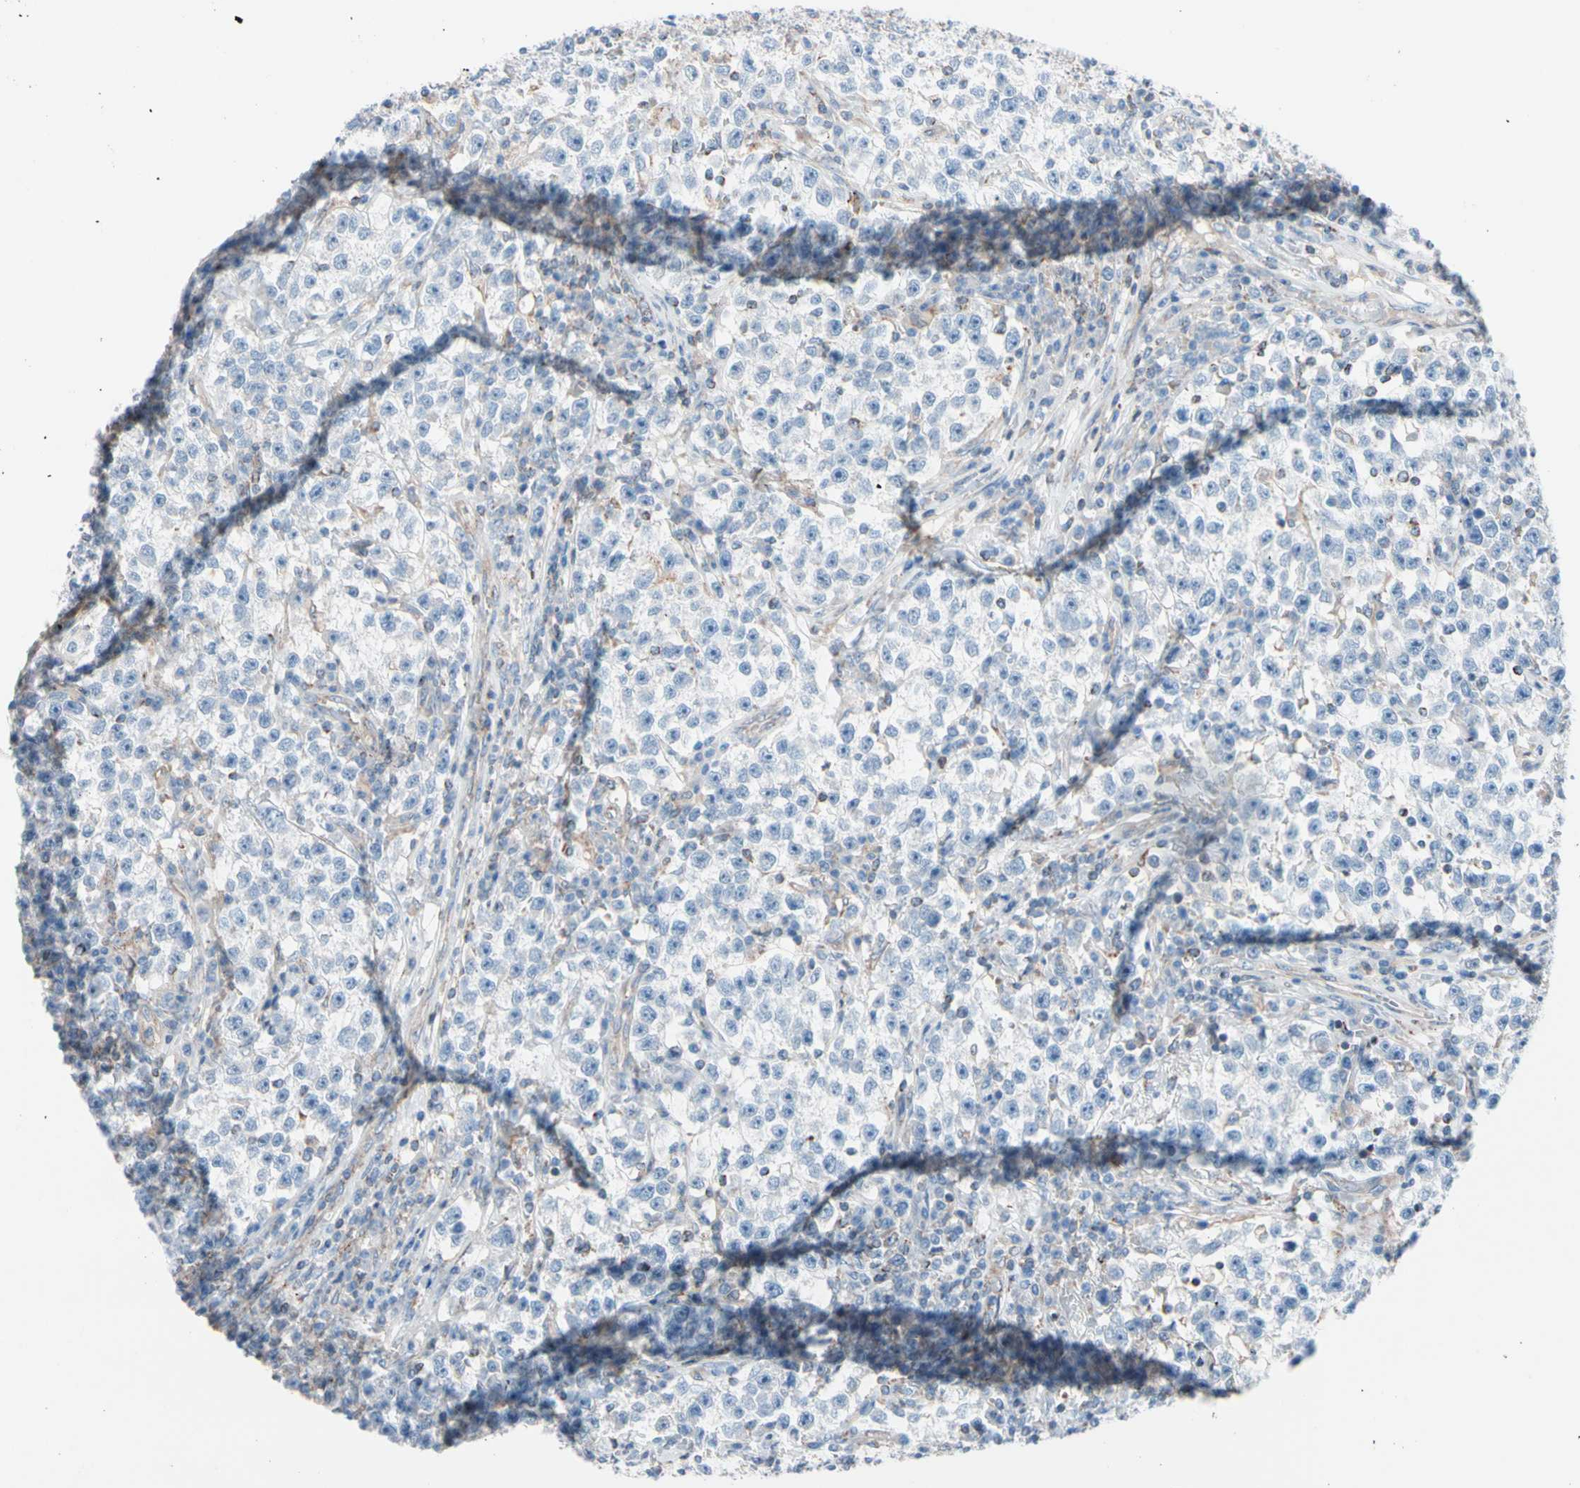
{"staining": {"intensity": "negative", "quantity": "none", "location": "none"}, "tissue": "testis cancer", "cell_type": "Tumor cells", "image_type": "cancer", "snomed": [{"axis": "morphology", "description": "Seminoma, NOS"}, {"axis": "topography", "description": "Testis"}], "caption": "Immunohistochemistry image of neoplastic tissue: seminoma (testis) stained with DAB exhibits no significant protein staining in tumor cells.", "gene": "HK1", "patient": {"sex": "male", "age": 22}}